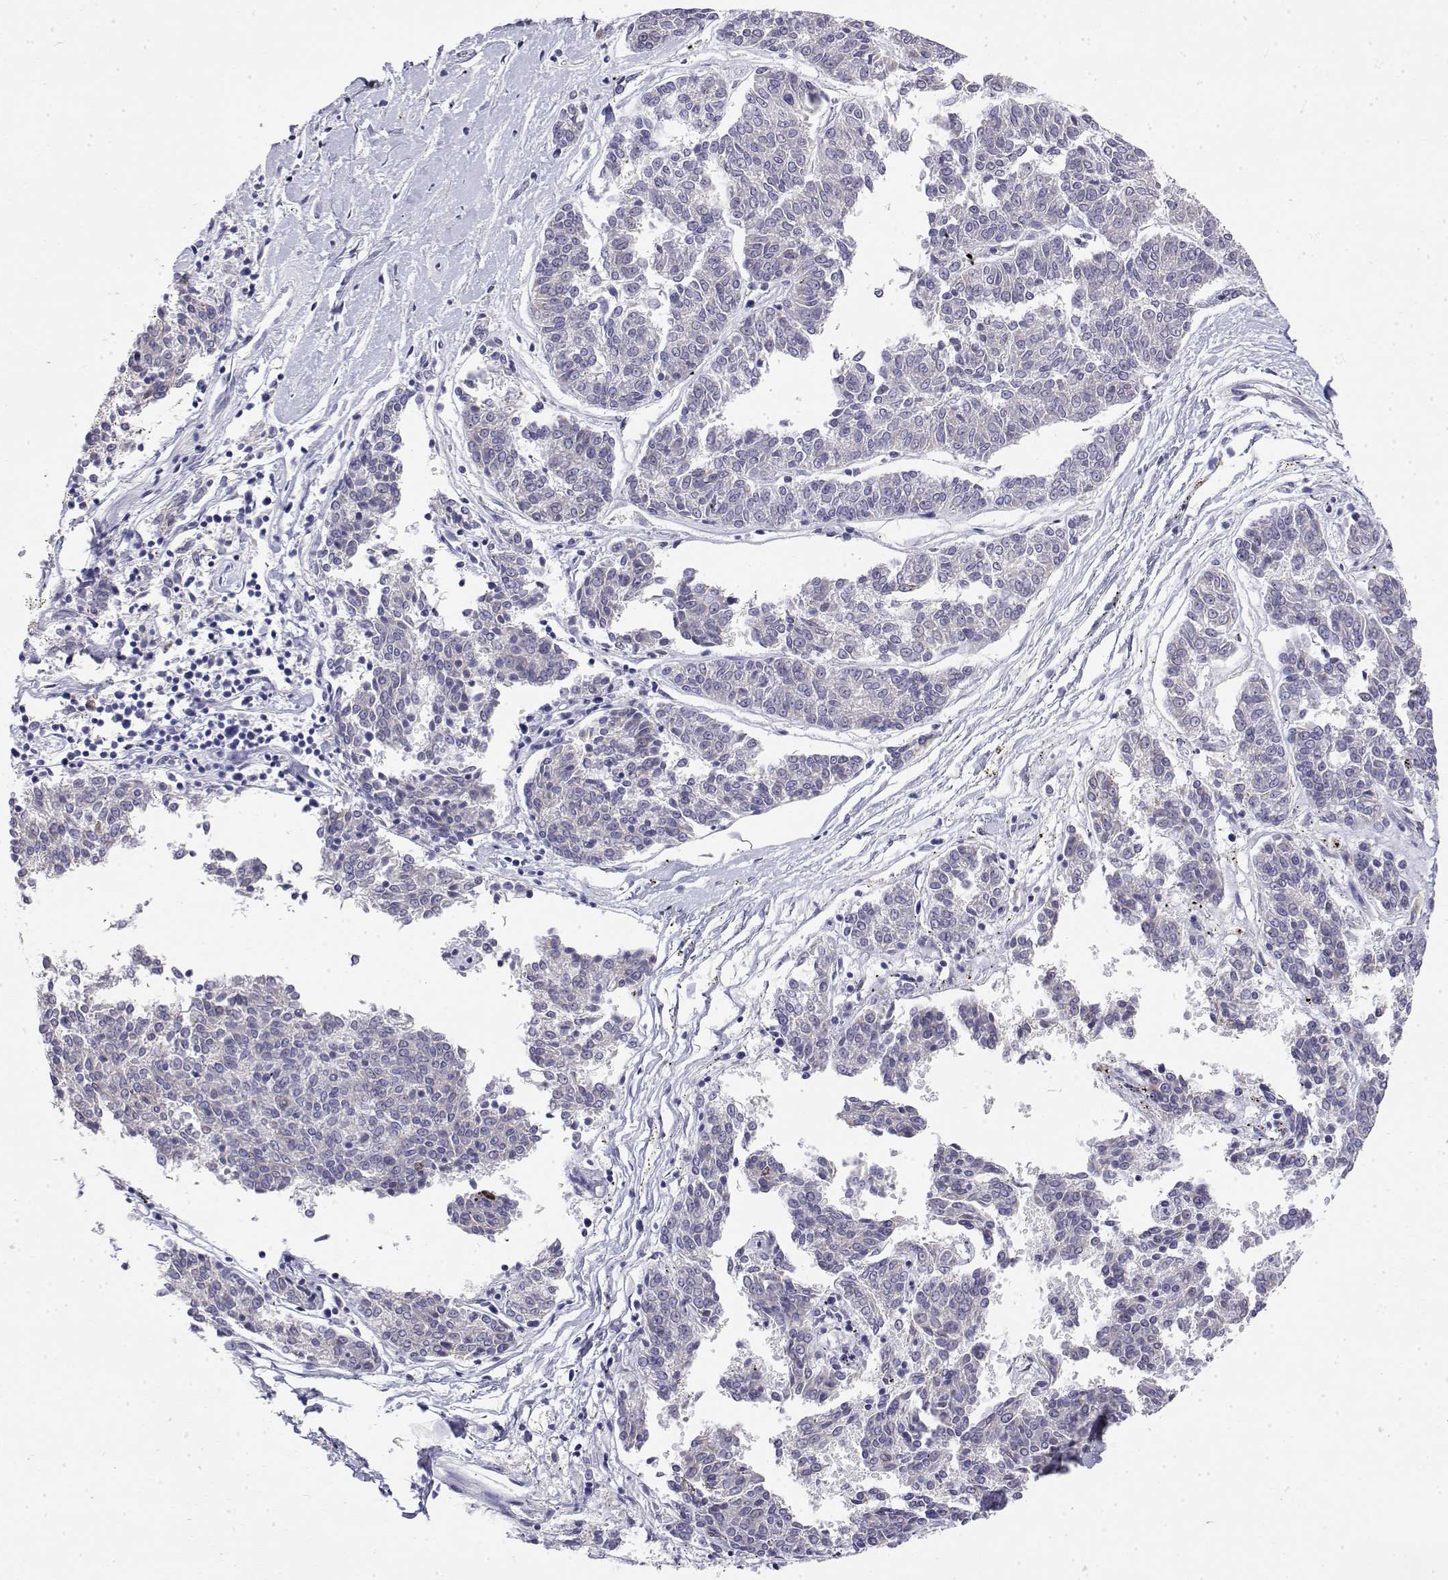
{"staining": {"intensity": "negative", "quantity": "none", "location": "none"}, "tissue": "melanoma", "cell_type": "Tumor cells", "image_type": "cancer", "snomed": [{"axis": "morphology", "description": "Malignant melanoma, NOS"}, {"axis": "topography", "description": "Skin"}], "caption": "An immunohistochemistry micrograph of melanoma is shown. There is no staining in tumor cells of melanoma.", "gene": "LY6D", "patient": {"sex": "female", "age": 72}}